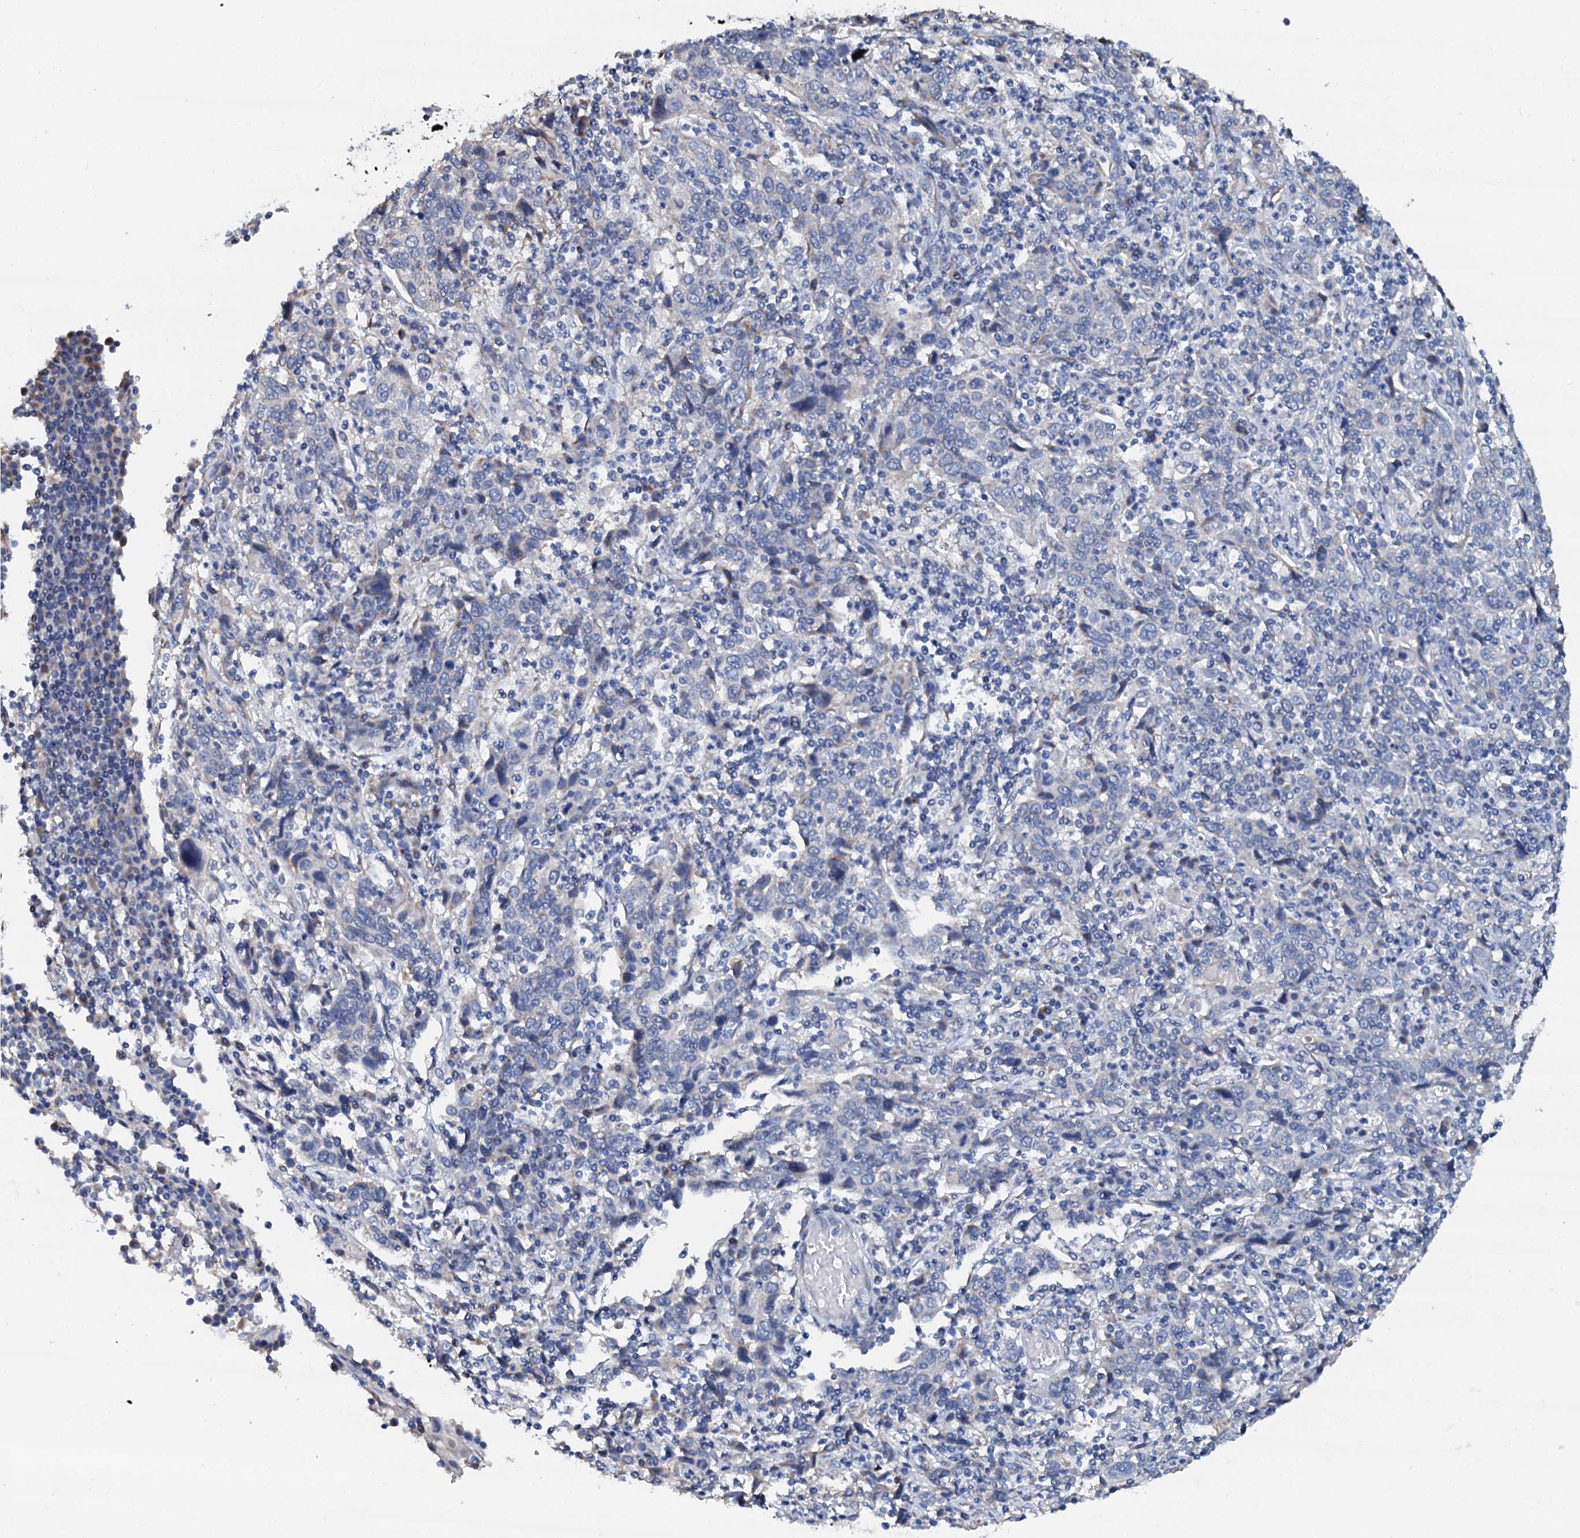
{"staining": {"intensity": "negative", "quantity": "none", "location": "none"}, "tissue": "cervical cancer", "cell_type": "Tumor cells", "image_type": "cancer", "snomed": [{"axis": "morphology", "description": "Squamous cell carcinoma, NOS"}, {"axis": "topography", "description": "Cervix"}], "caption": "Squamous cell carcinoma (cervical) stained for a protein using IHC displays no staining tumor cells.", "gene": "AKAP3", "patient": {"sex": "female", "age": 46}}